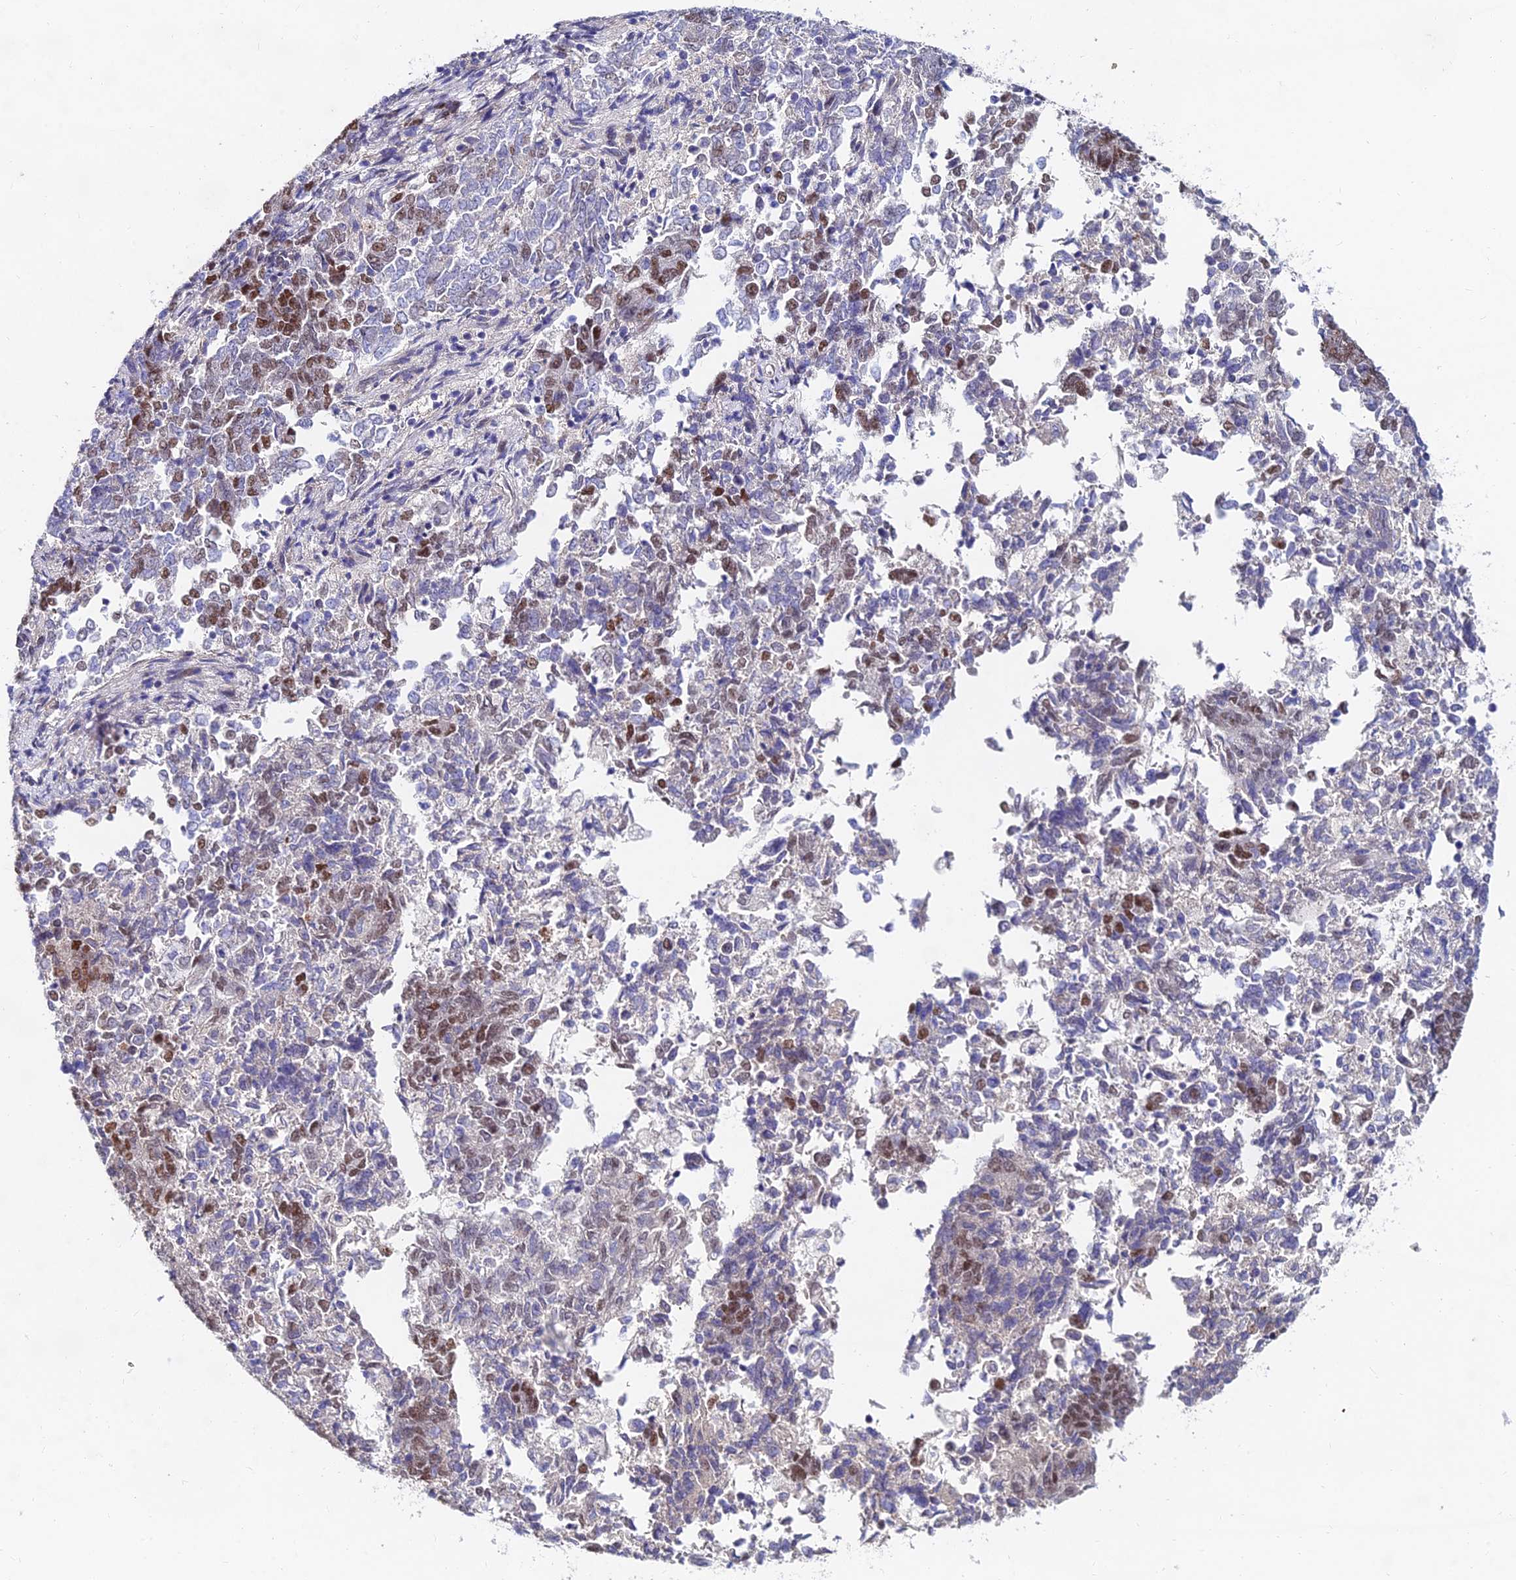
{"staining": {"intensity": "moderate", "quantity": "25%-75%", "location": "nuclear"}, "tissue": "endometrial cancer", "cell_type": "Tumor cells", "image_type": "cancer", "snomed": [{"axis": "morphology", "description": "Adenocarcinoma, NOS"}, {"axis": "topography", "description": "Endometrium"}], "caption": "Immunohistochemistry (IHC) of endometrial adenocarcinoma shows medium levels of moderate nuclear expression in approximately 25%-75% of tumor cells.", "gene": "TRIM24", "patient": {"sex": "female", "age": 80}}